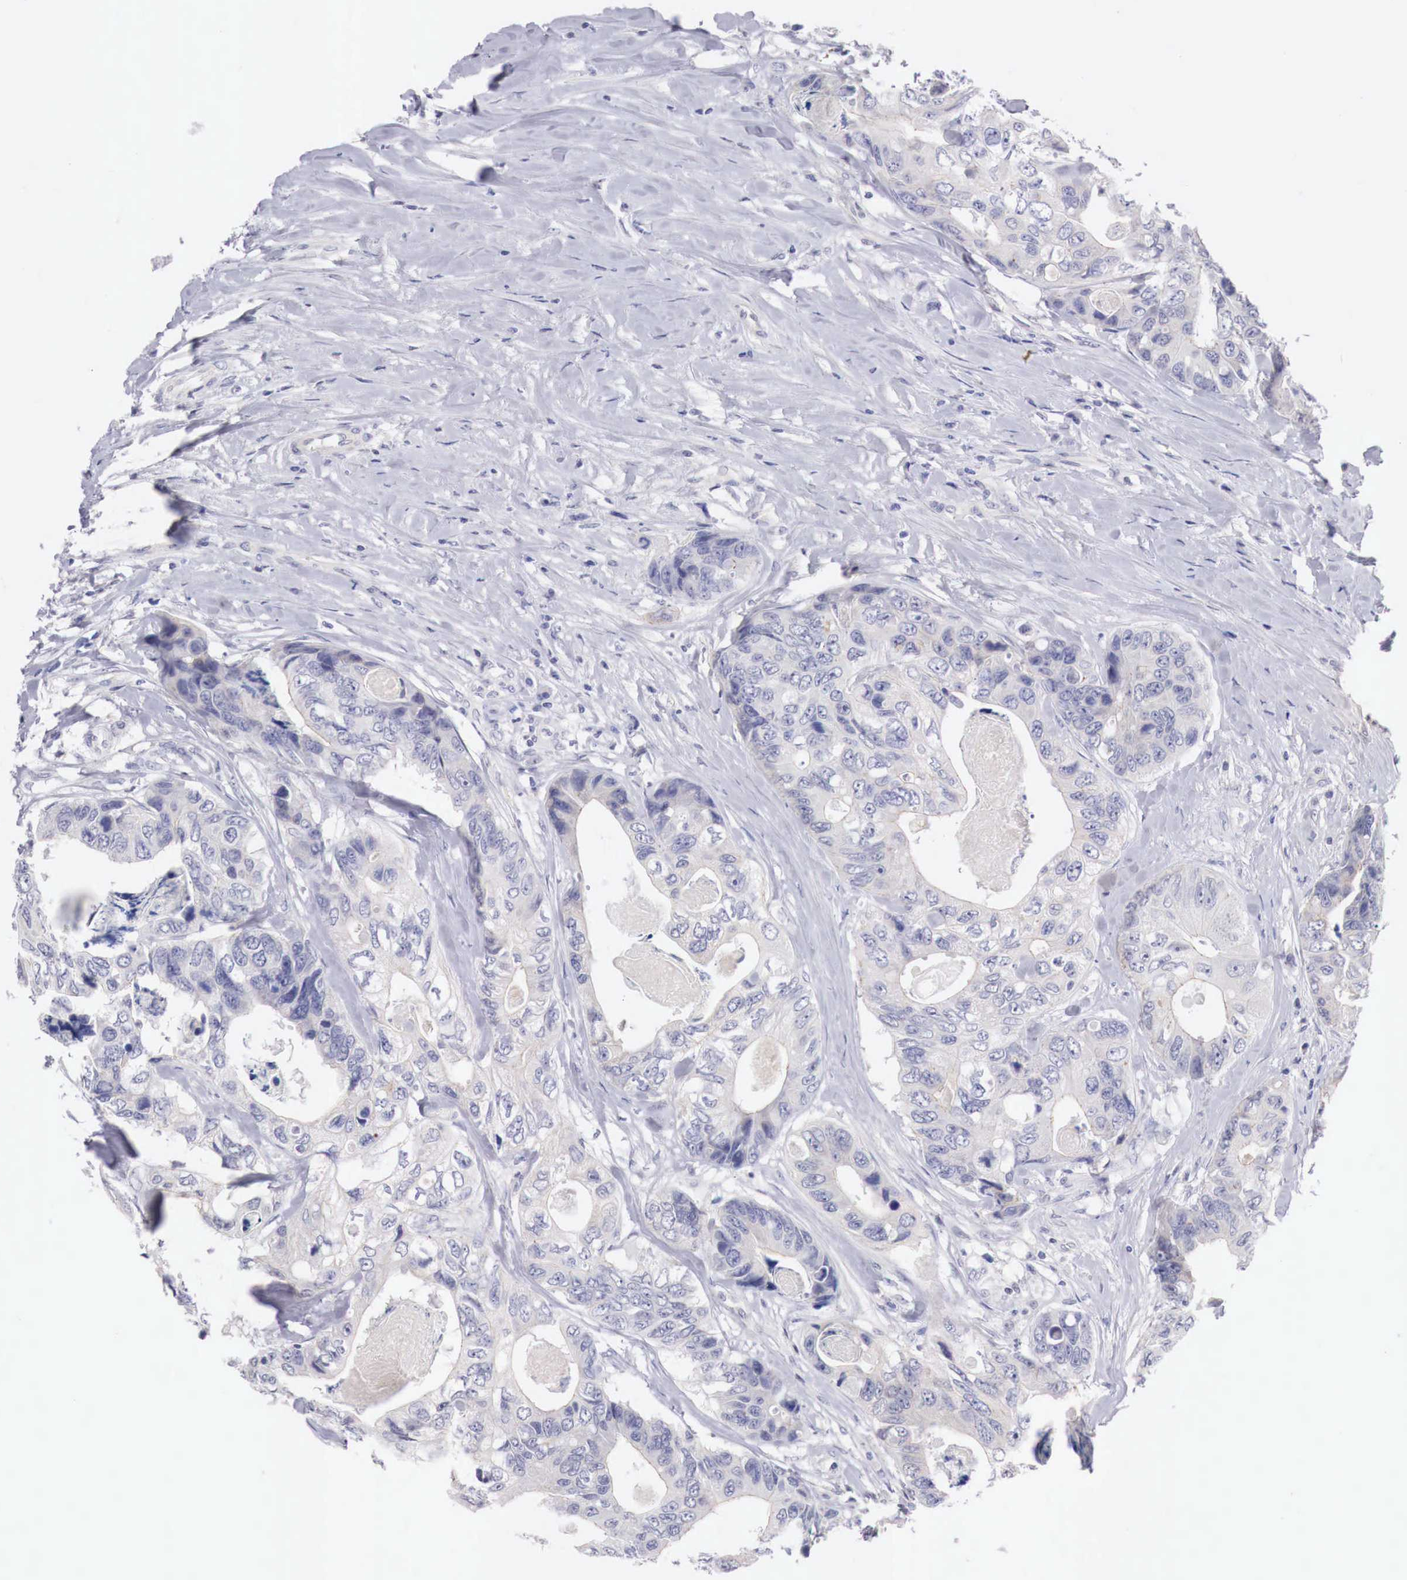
{"staining": {"intensity": "negative", "quantity": "none", "location": "none"}, "tissue": "colorectal cancer", "cell_type": "Tumor cells", "image_type": "cancer", "snomed": [{"axis": "morphology", "description": "Adenocarcinoma, NOS"}, {"axis": "topography", "description": "Colon"}], "caption": "Tumor cells show no significant protein positivity in colorectal cancer (adenocarcinoma). (Stains: DAB (3,3'-diaminobenzidine) immunohistochemistry (IHC) with hematoxylin counter stain, Microscopy: brightfield microscopy at high magnification).", "gene": "TRIM13", "patient": {"sex": "female", "age": 86}}